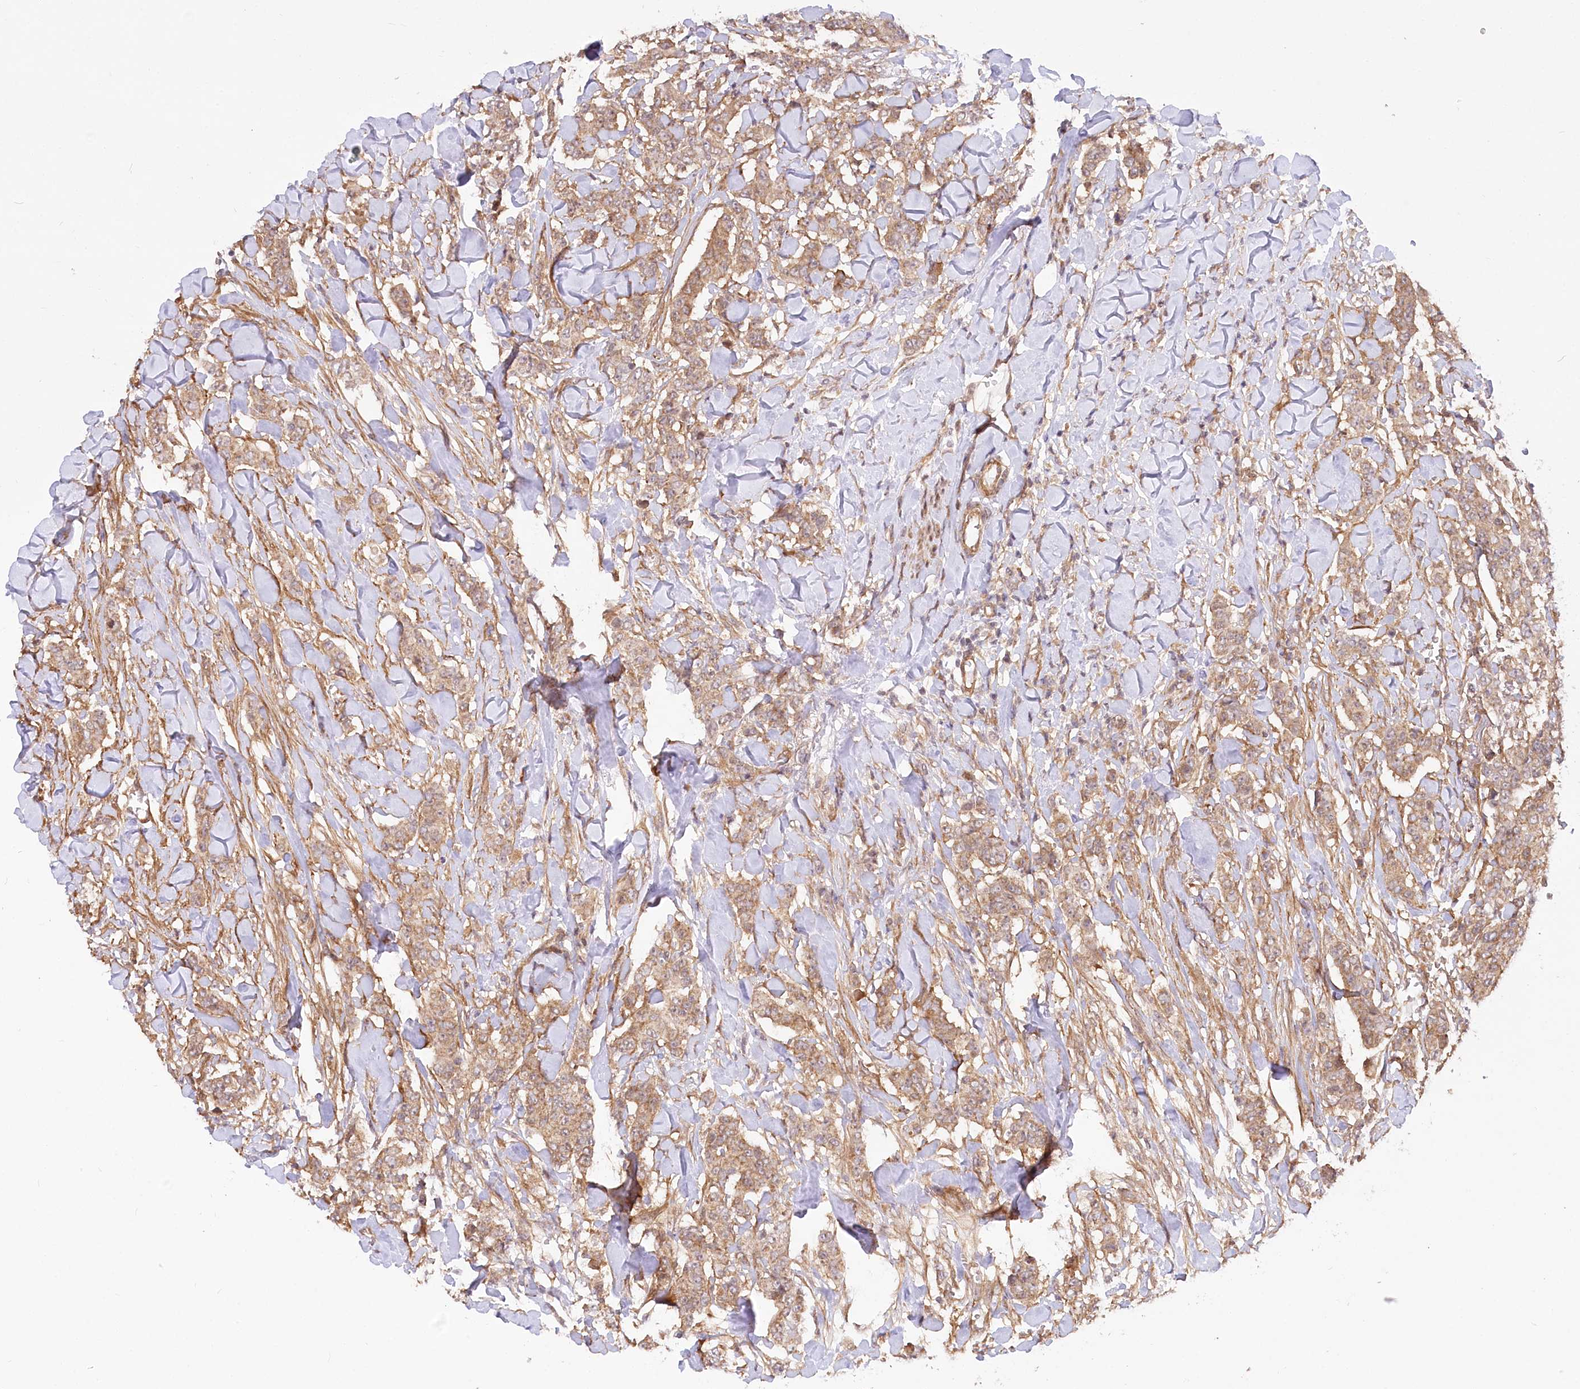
{"staining": {"intensity": "weak", "quantity": ">75%", "location": "cytoplasmic/membranous"}, "tissue": "breast cancer", "cell_type": "Tumor cells", "image_type": "cancer", "snomed": [{"axis": "morphology", "description": "Duct carcinoma"}, {"axis": "topography", "description": "Breast"}], "caption": "Human breast cancer stained with a brown dye displays weak cytoplasmic/membranous positive staining in about >75% of tumor cells.", "gene": "CEP70", "patient": {"sex": "female", "age": 40}}